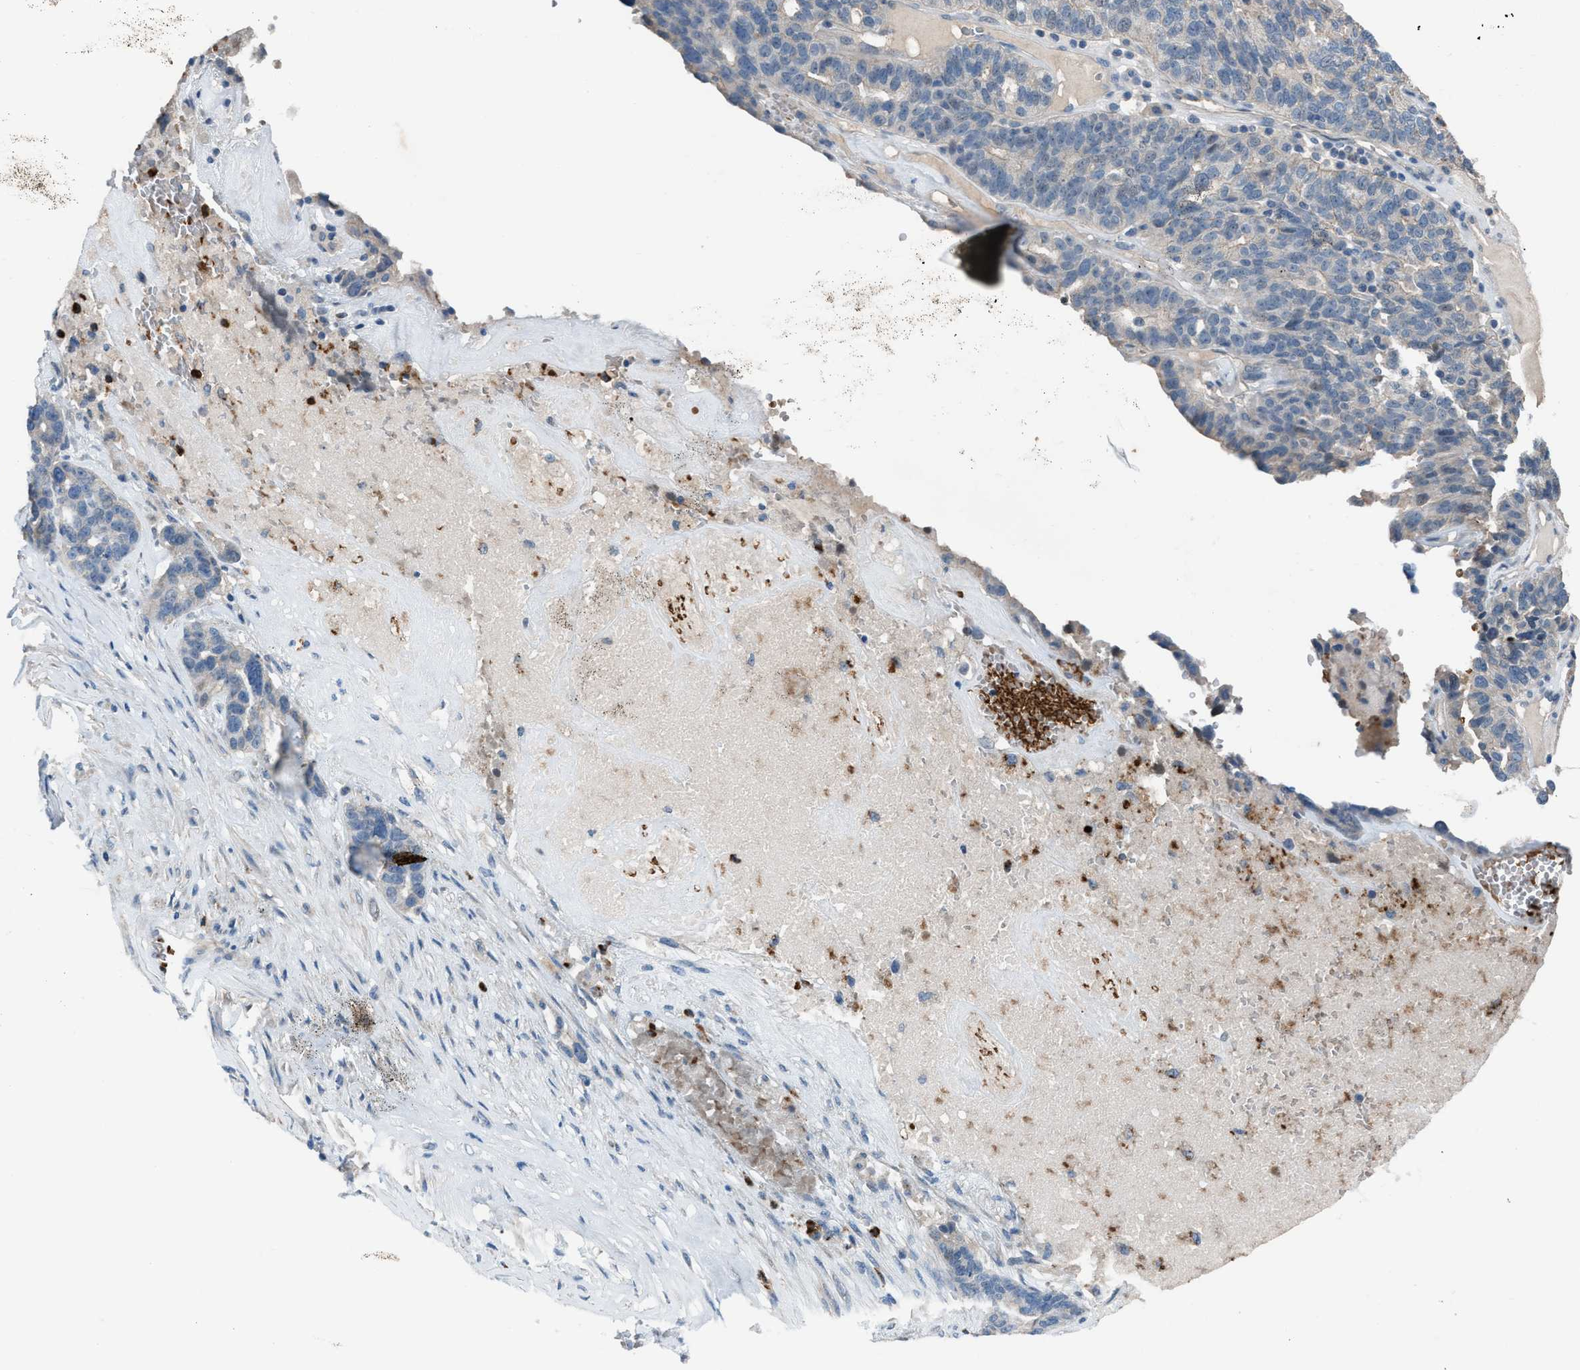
{"staining": {"intensity": "negative", "quantity": "none", "location": "none"}, "tissue": "ovarian cancer", "cell_type": "Tumor cells", "image_type": "cancer", "snomed": [{"axis": "morphology", "description": "Cystadenocarcinoma, serous, NOS"}, {"axis": "topography", "description": "Ovary"}], "caption": "DAB immunohistochemical staining of human ovarian serous cystadenocarcinoma reveals no significant expression in tumor cells.", "gene": "CFAP77", "patient": {"sex": "female", "age": 59}}